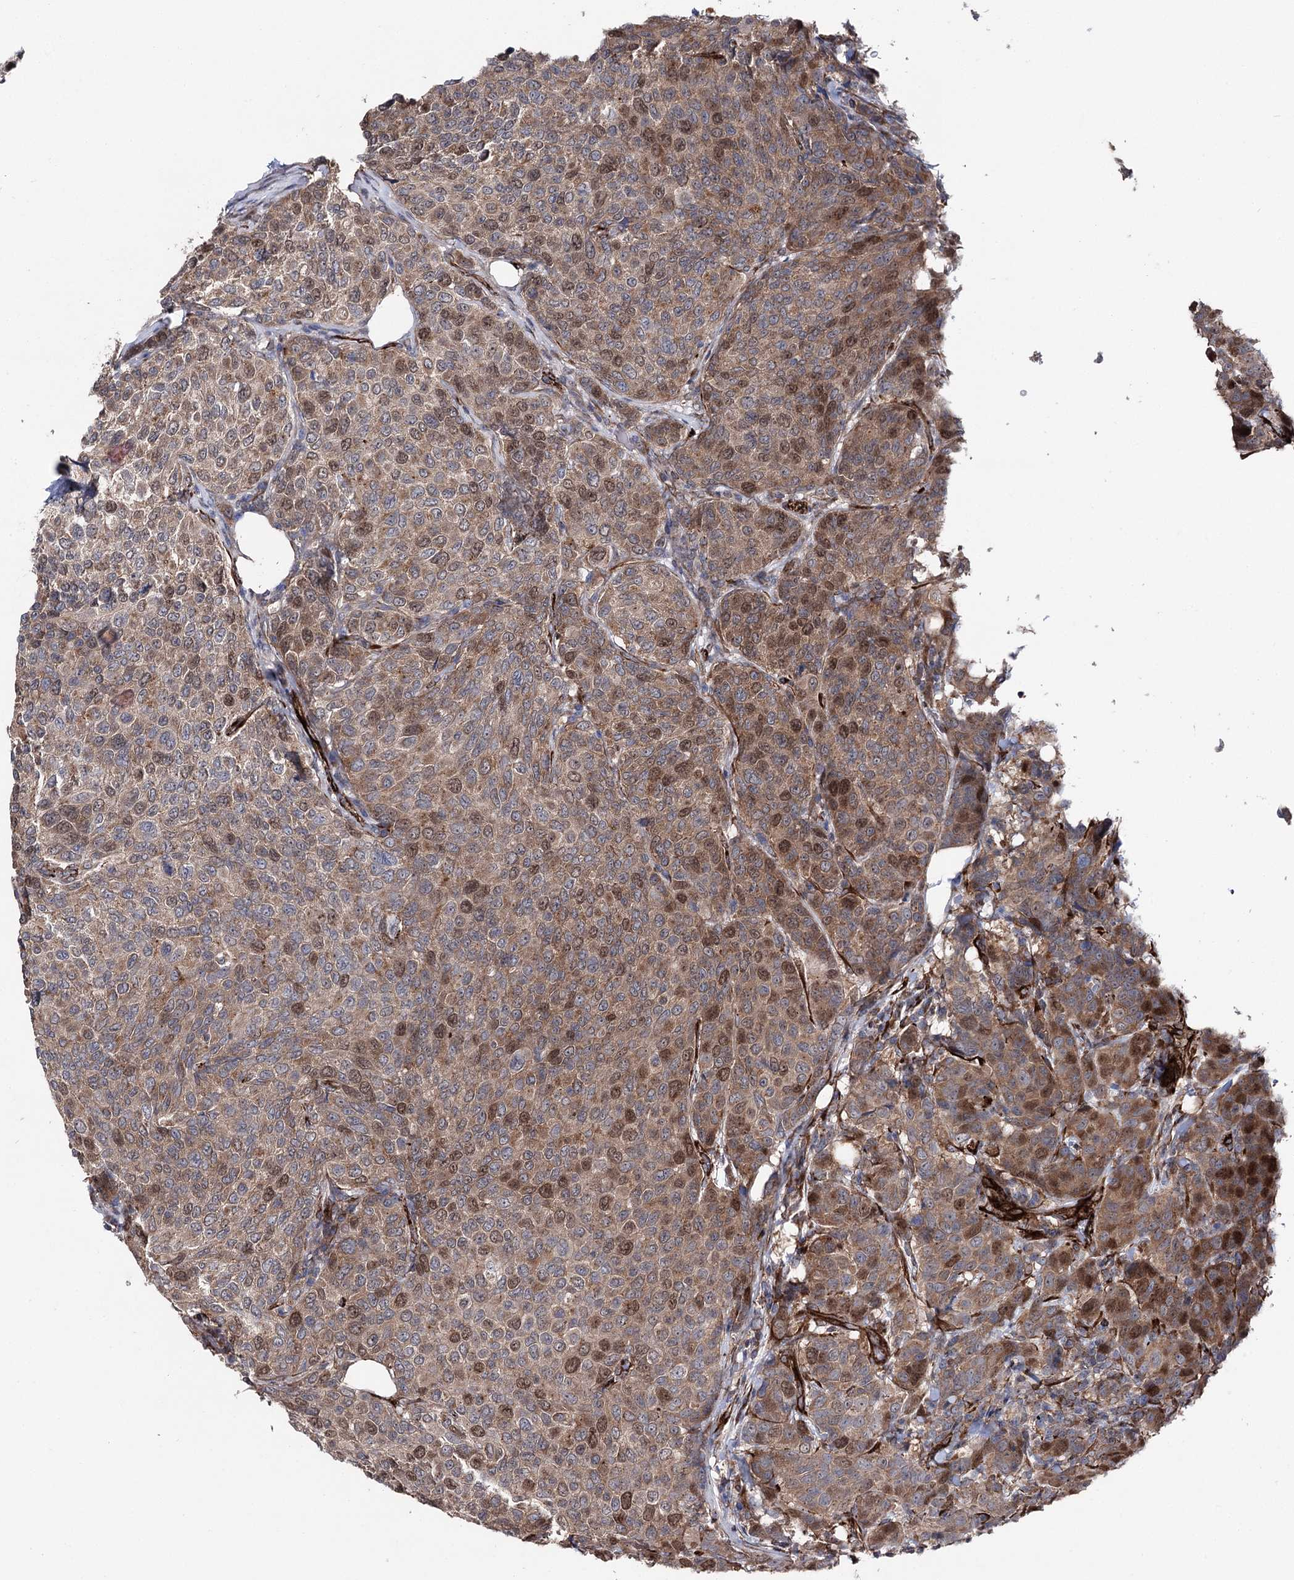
{"staining": {"intensity": "moderate", "quantity": "25%-75%", "location": "nuclear"}, "tissue": "breast cancer", "cell_type": "Tumor cells", "image_type": "cancer", "snomed": [{"axis": "morphology", "description": "Duct carcinoma"}, {"axis": "topography", "description": "Breast"}], "caption": "Protein expression analysis of breast intraductal carcinoma reveals moderate nuclear expression in approximately 25%-75% of tumor cells.", "gene": "MIB1", "patient": {"sex": "female", "age": 55}}